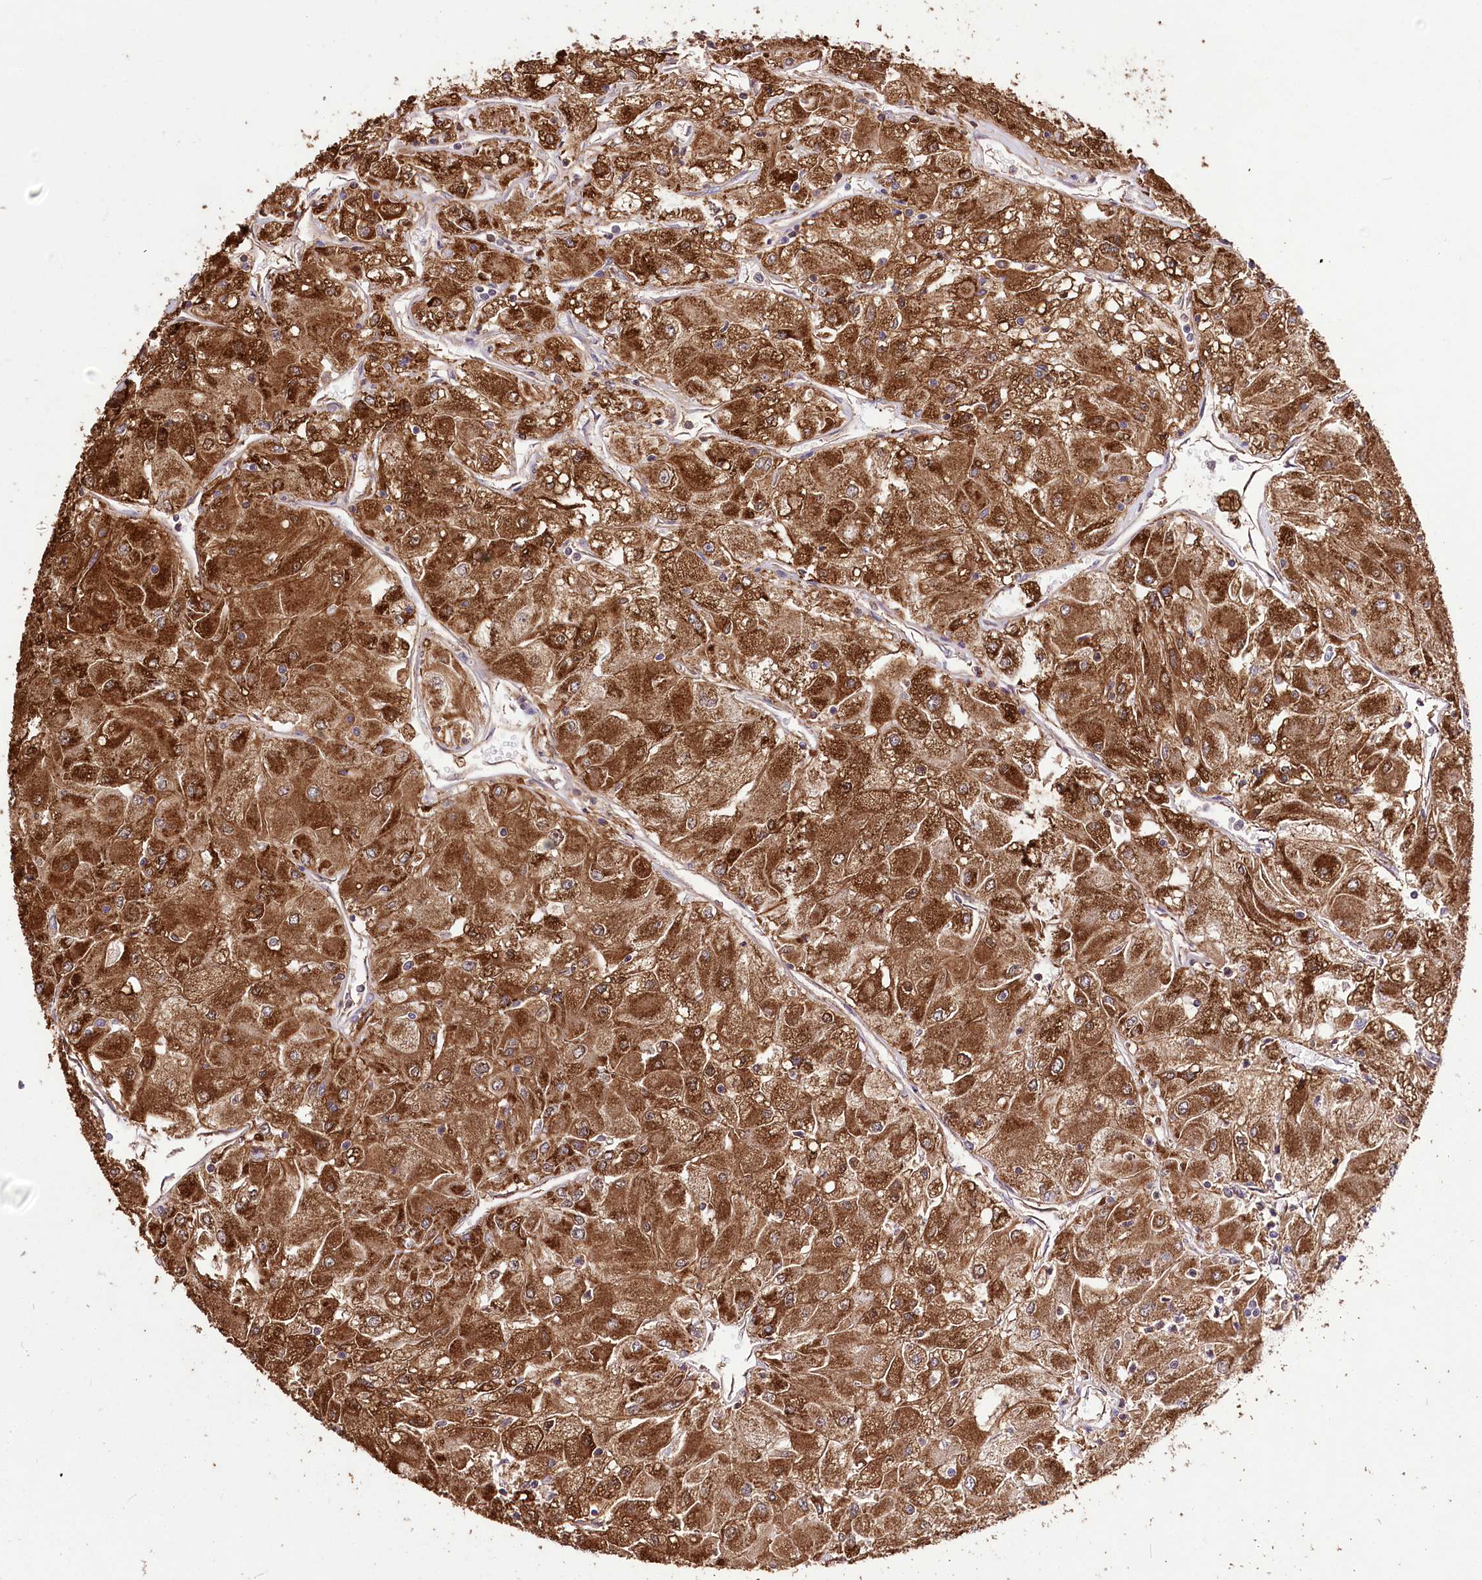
{"staining": {"intensity": "strong", "quantity": ">75%", "location": "cytoplasmic/membranous"}, "tissue": "renal cancer", "cell_type": "Tumor cells", "image_type": "cancer", "snomed": [{"axis": "morphology", "description": "Adenocarcinoma, NOS"}, {"axis": "topography", "description": "Kidney"}], "caption": "This histopathology image reveals immunohistochemistry staining of renal cancer (adenocarcinoma), with high strong cytoplasmic/membranous staining in about >75% of tumor cells.", "gene": "UGP2", "patient": {"sex": "male", "age": 80}}